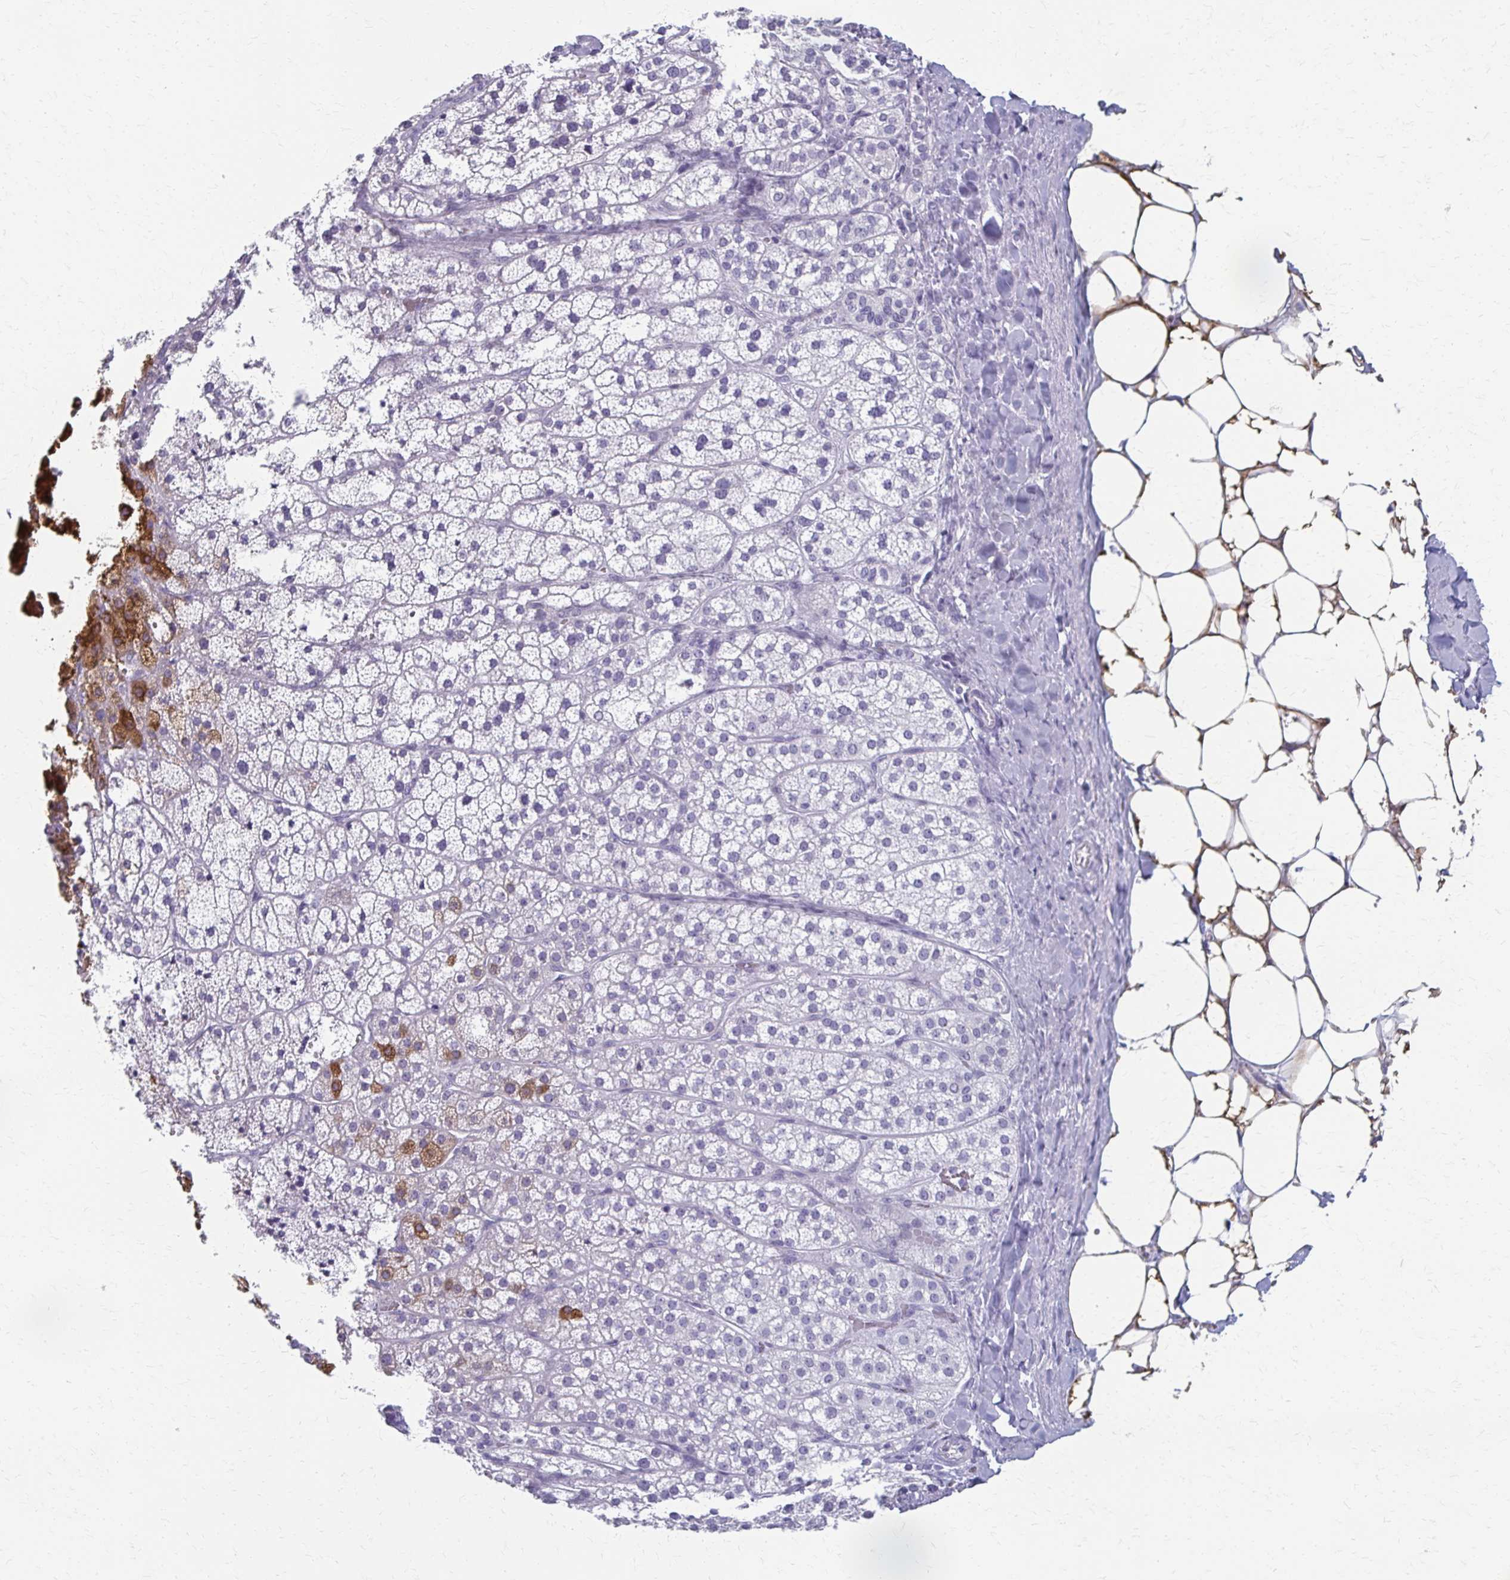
{"staining": {"intensity": "strong", "quantity": "<25%", "location": "cytoplasmic/membranous"}, "tissue": "adrenal gland", "cell_type": "Glandular cells", "image_type": "normal", "snomed": [{"axis": "morphology", "description": "Normal tissue, NOS"}, {"axis": "topography", "description": "Adrenal gland"}], "caption": "Strong cytoplasmic/membranous expression for a protein is seen in about <25% of glandular cells of normal adrenal gland using immunohistochemistry (IHC).", "gene": "CYB5A", "patient": {"sex": "male", "age": 53}}